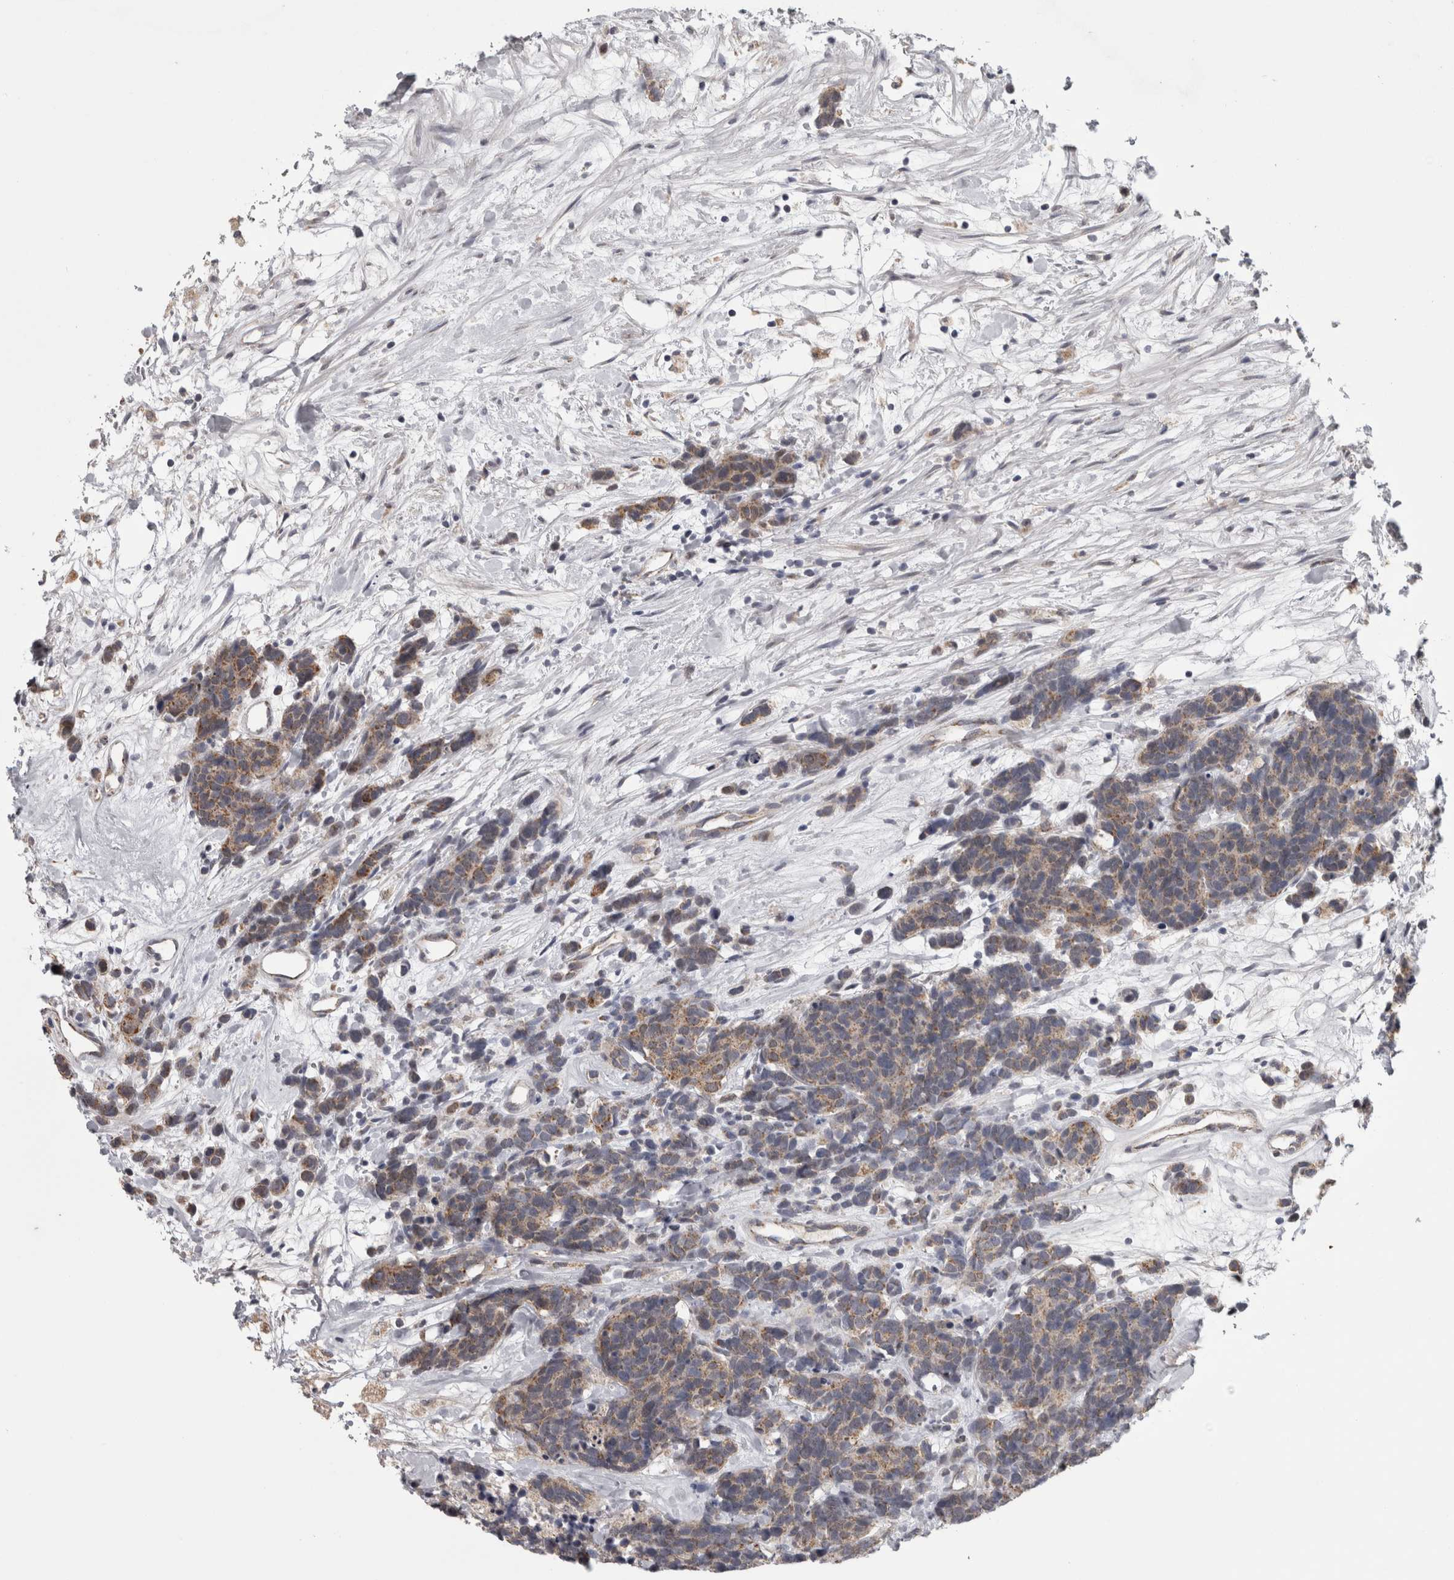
{"staining": {"intensity": "weak", "quantity": ">75%", "location": "cytoplasmic/membranous"}, "tissue": "carcinoid", "cell_type": "Tumor cells", "image_type": "cancer", "snomed": [{"axis": "morphology", "description": "Carcinoma, NOS"}, {"axis": "morphology", "description": "Carcinoid, malignant, NOS"}, {"axis": "topography", "description": "Urinary bladder"}], "caption": "Tumor cells exhibit low levels of weak cytoplasmic/membranous positivity in approximately >75% of cells in carcinoid.", "gene": "DBT", "patient": {"sex": "male", "age": 57}}